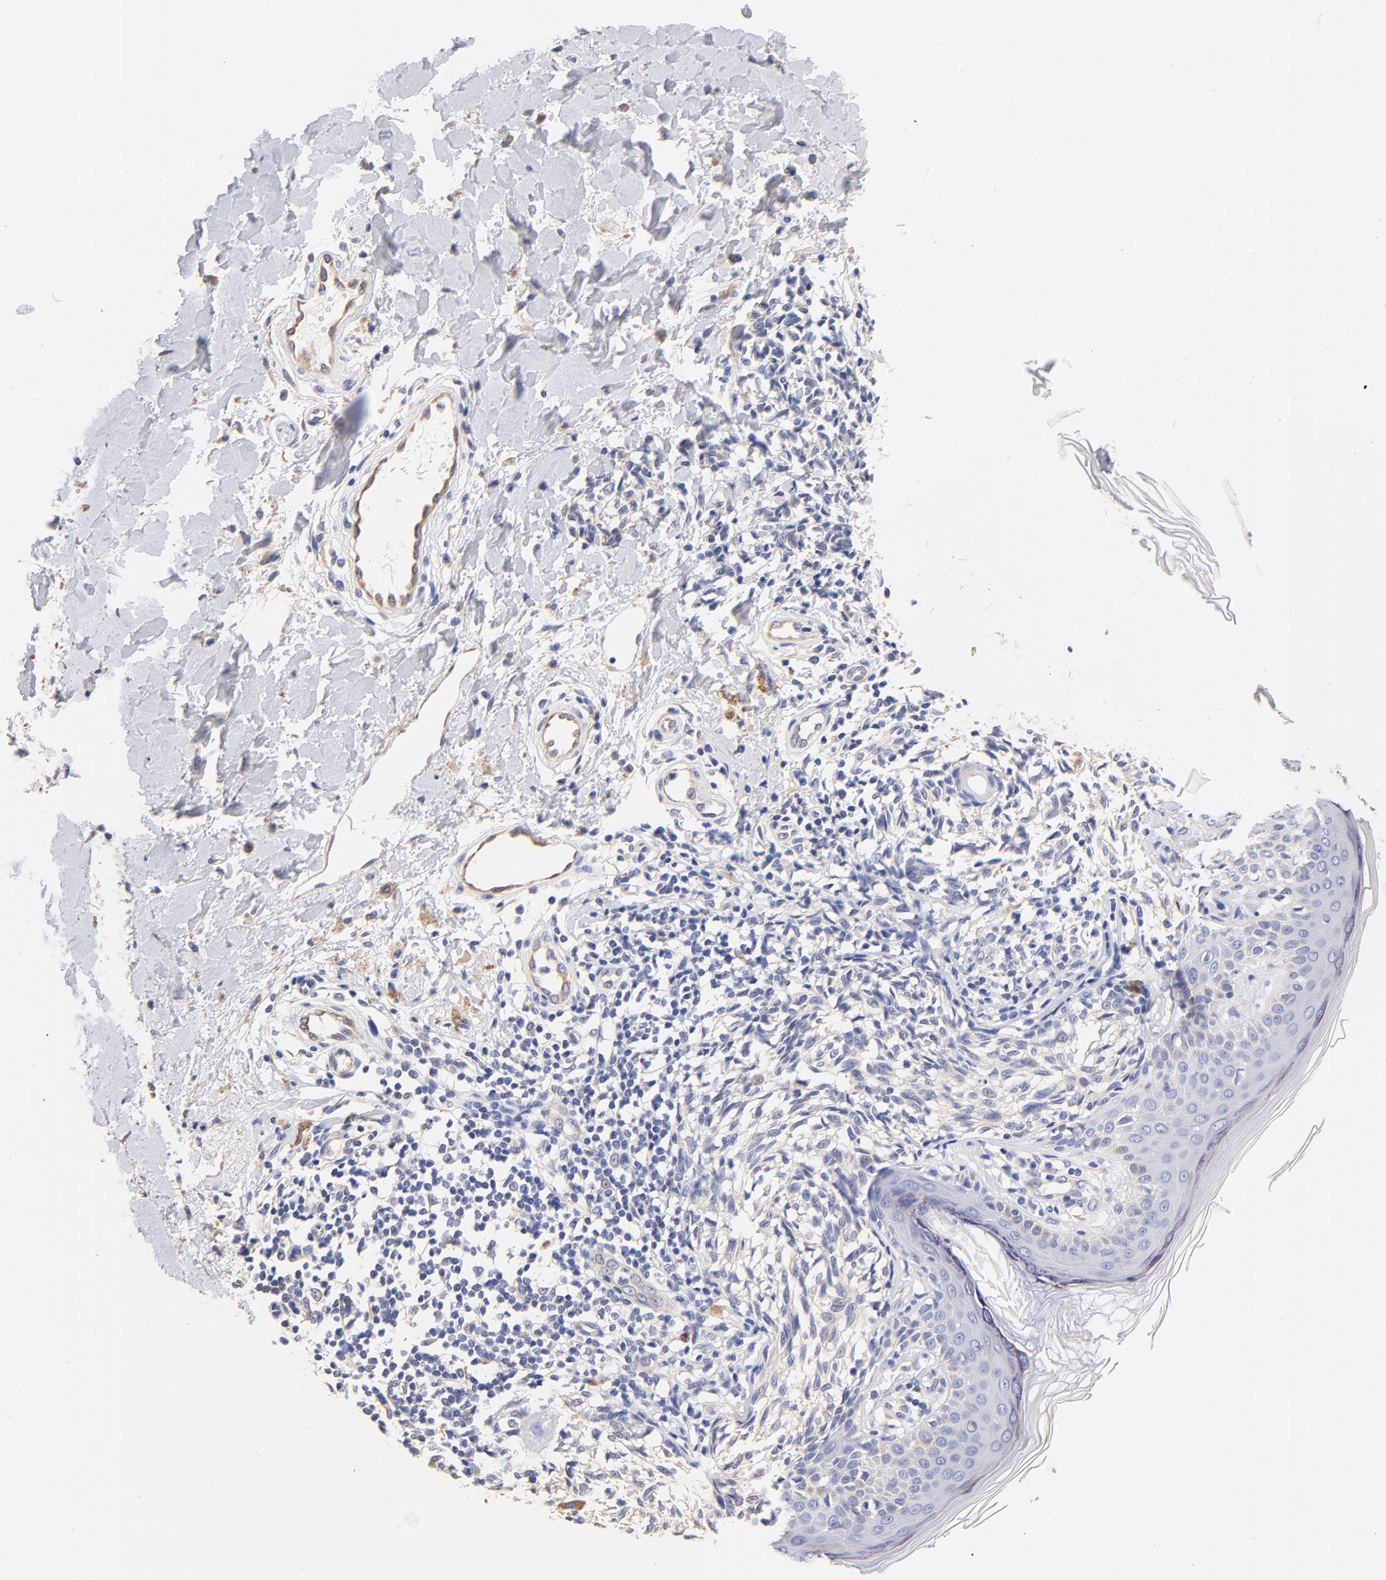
{"staining": {"intensity": "negative", "quantity": "none", "location": "none"}, "tissue": "melanoma", "cell_type": "Tumor cells", "image_type": "cancer", "snomed": [{"axis": "morphology", "description": "Malignant melanoma, NOS"}, {"axis": "topography", "description": "Skin"}], "caption": "The micrograph displays no staining of tumor cells in melanoma.", "gene": "HS3ST1", "patient": {"sex": "male", "age": 67}}